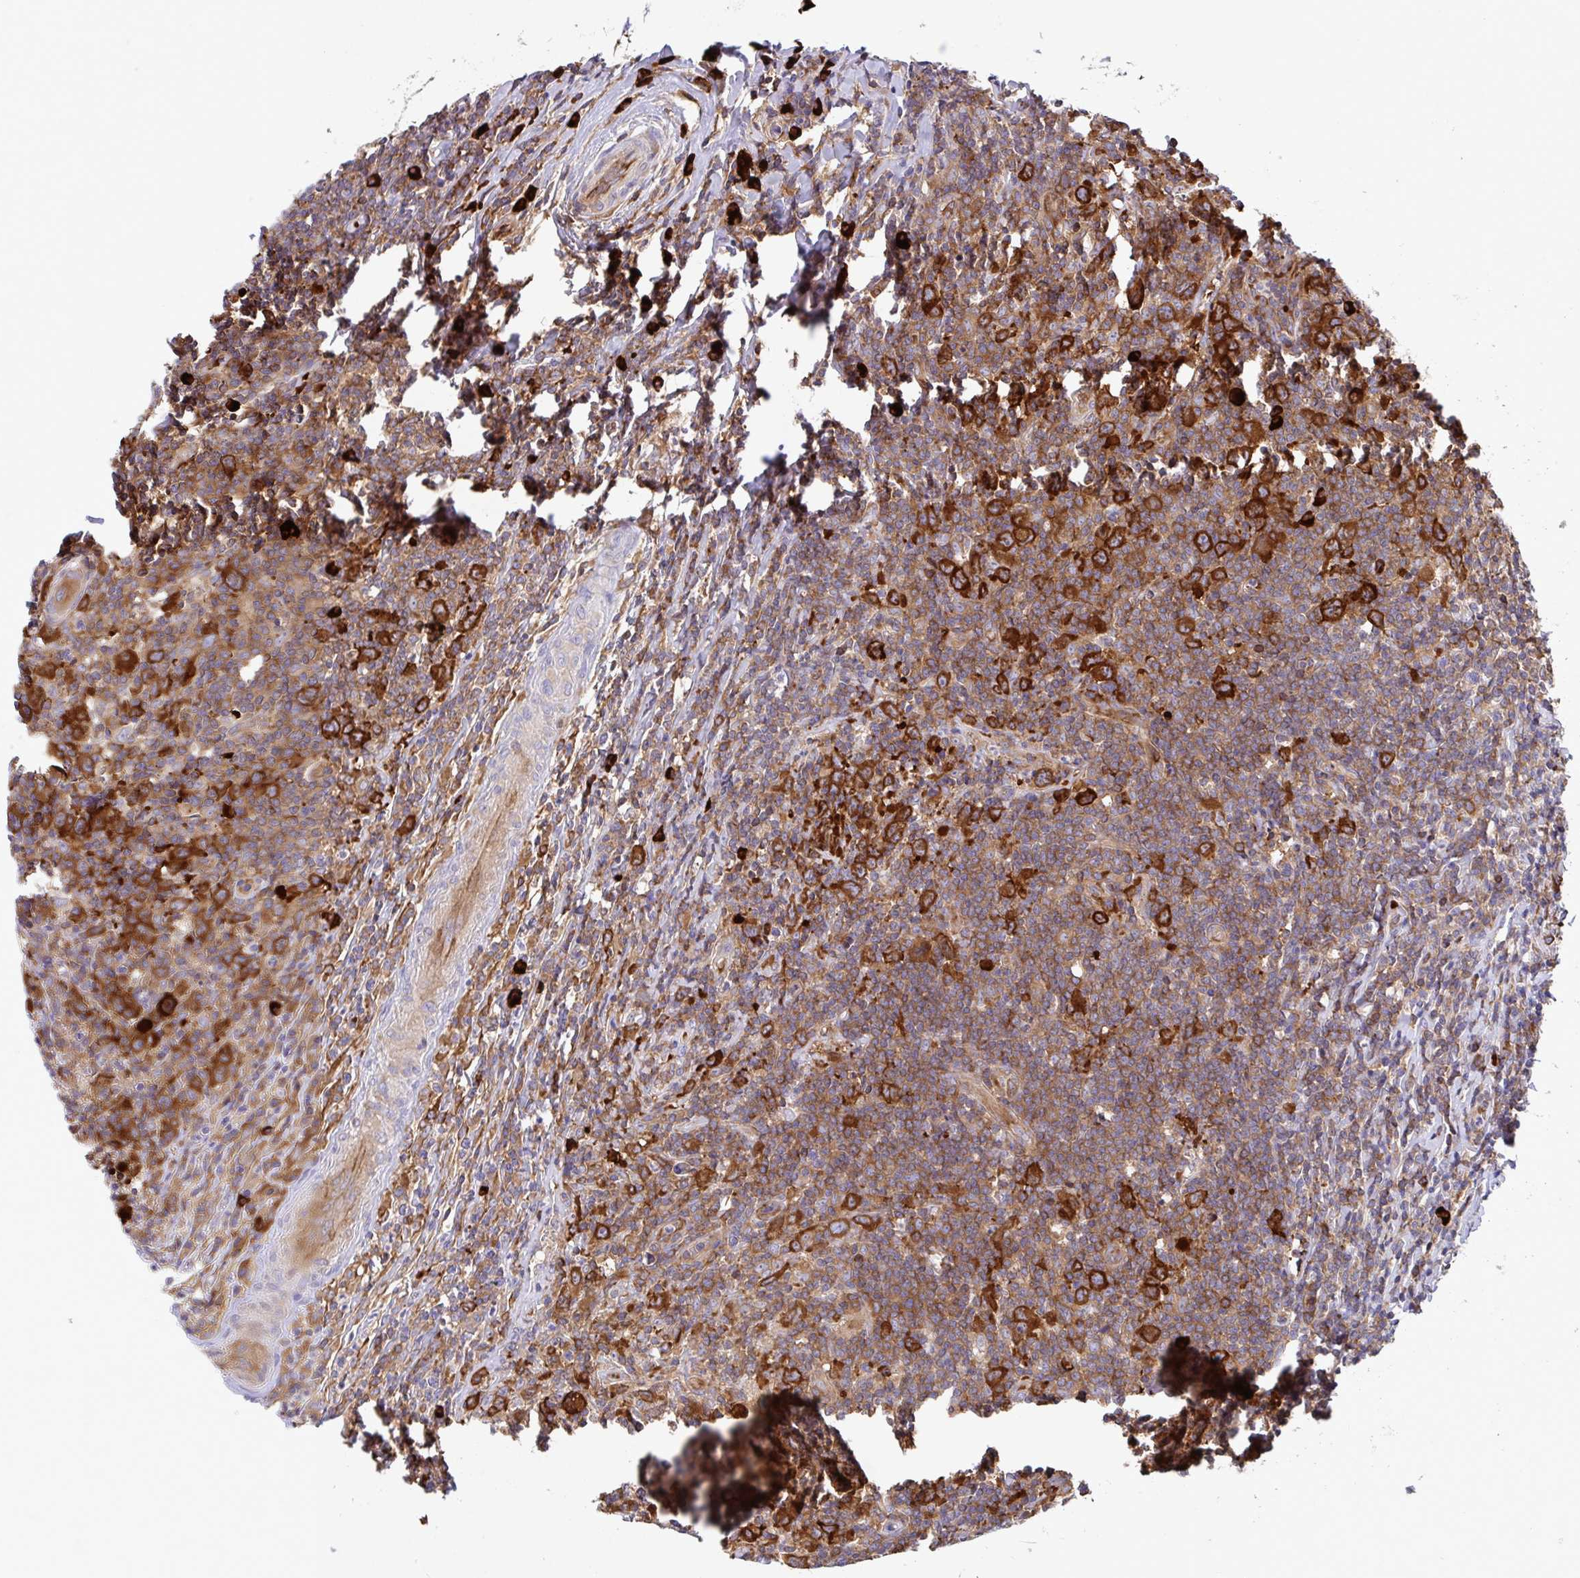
{"staining": {"intensity": "strong", "quantity": ">75%", "location": "cytoplasmic/membranous"}, "tissue": "lymphoma", "cell_type": "Tumor cells", "image_type": "cancer", "snomed": [{"axis": "morphology", "description": "Hodgkin's disease, NOS"}, {"axis": "topography", "description": "Lymph node"}], "caption": "The photomicrograph exhibits staining of Hodgkin's disease, revealing strong cytoplasmic/membranous protein staining (brown color) within tumor cells.", "gene": "YARS2", "patient": {"sex": "female", "age": 18}}